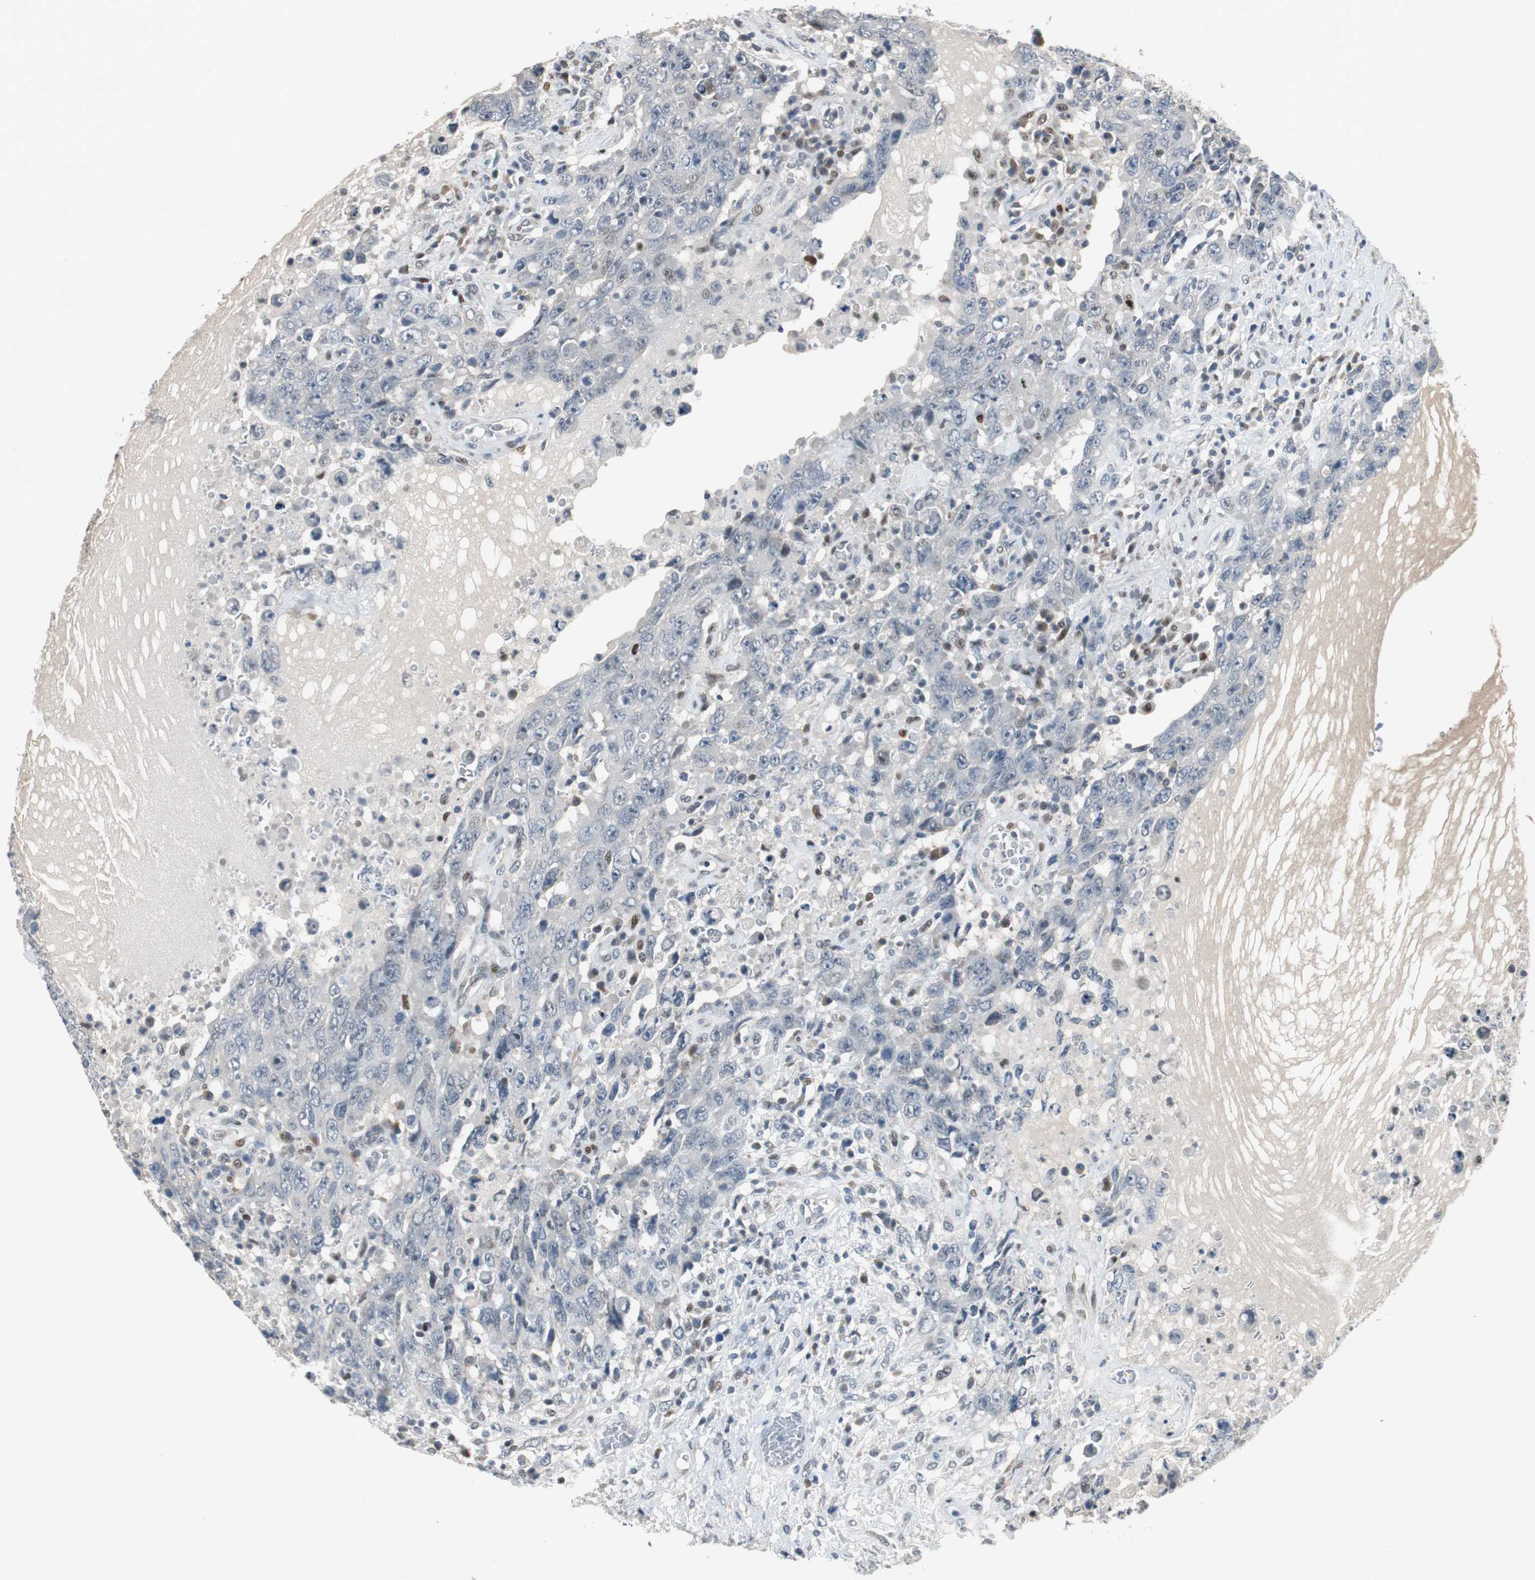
{"staining": {"intensity": "negative", "quantity": "none", "location": "none"}, "tissue": "testis cancer", "cell_type": "Tumor cells", "image_type": "cancer", "snomed": [{"axis": "morphology", "description": "Carcinoma, Embryonal, NOS"}, {"axis": "topography", "description": "Testis"}], "caption": "IHC histopathology image of neoplastic tissue: human embryonal carcinoma (testis) stained with DAB displays no significant protein staining in tumor cells.", "gene": "AJUBA", "patient": {"sex": "male", "age": 26}}